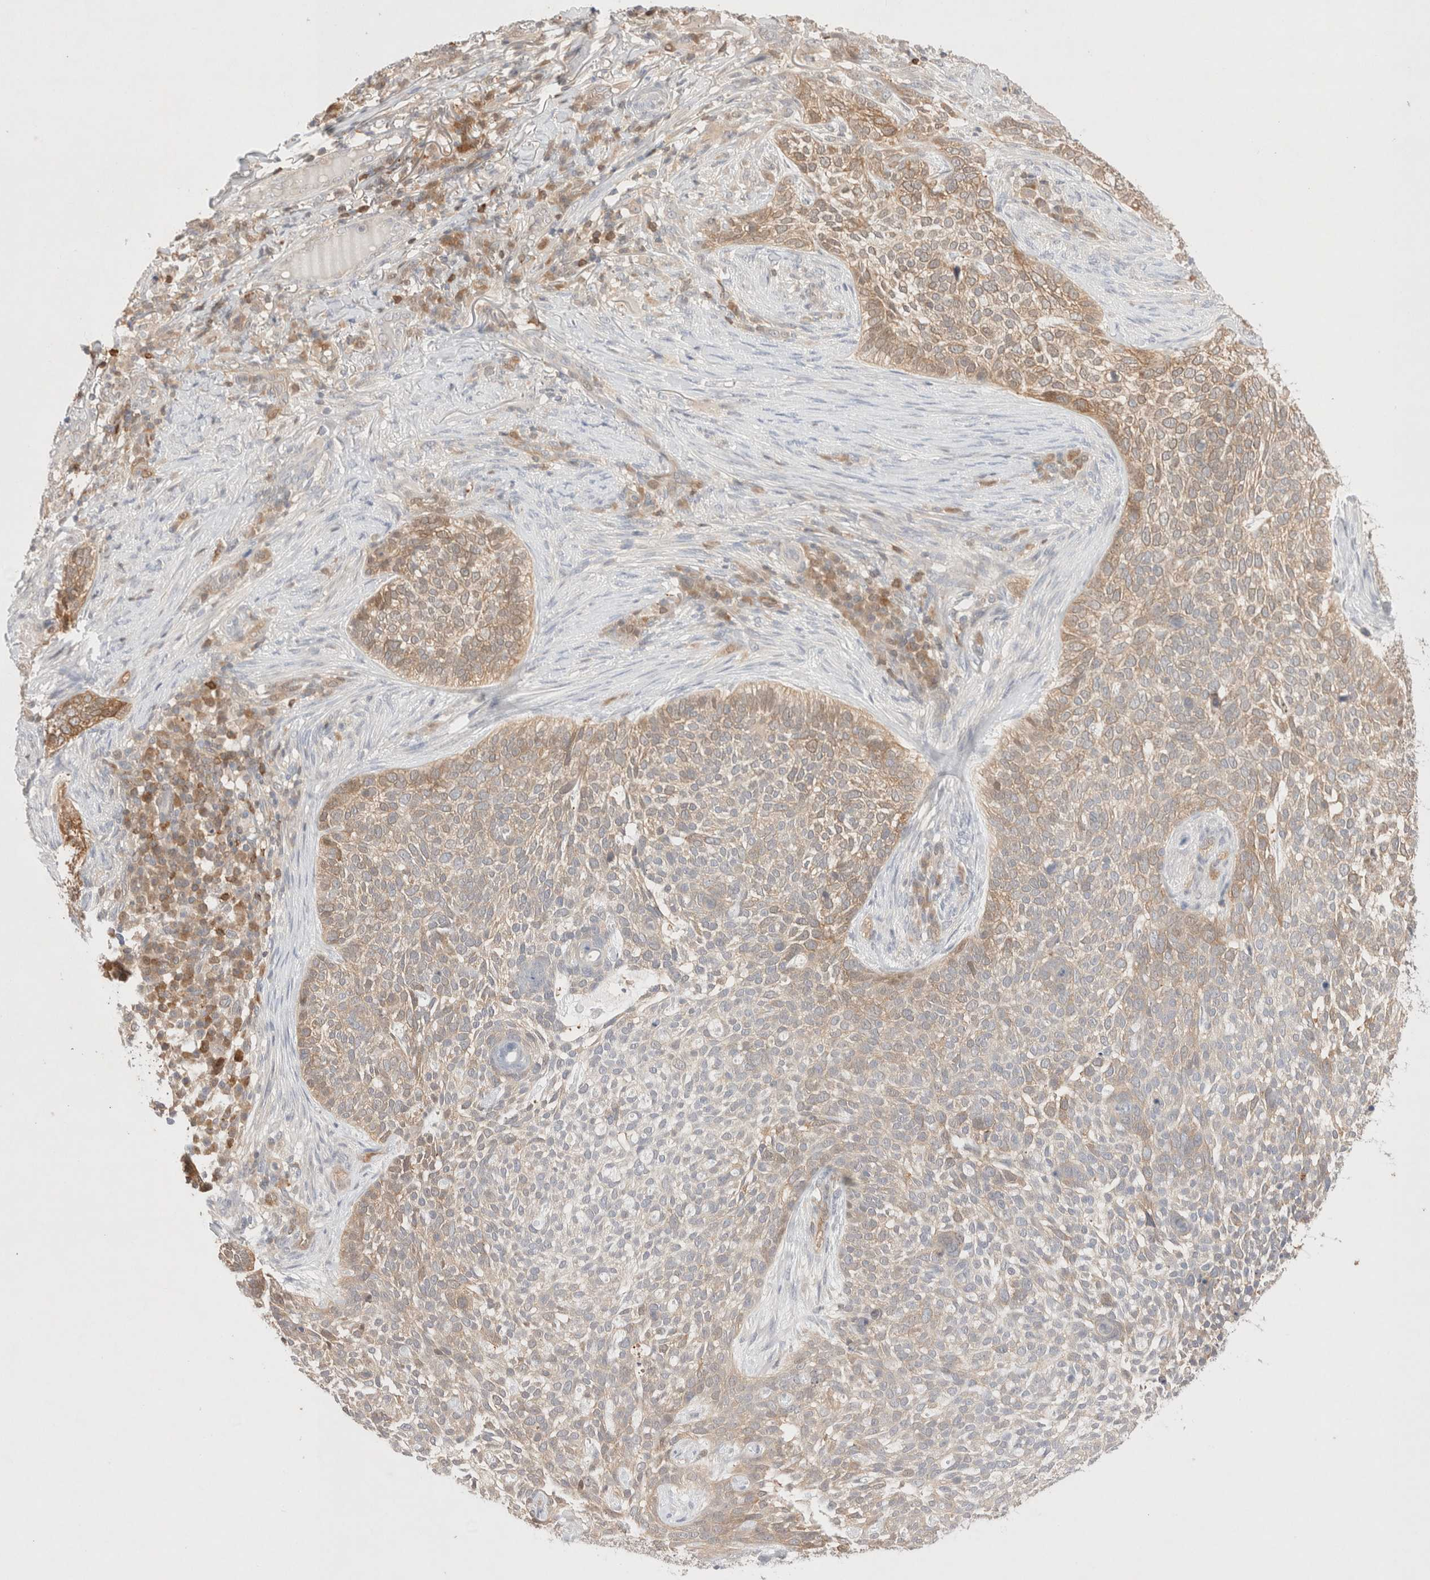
{"staining": {"intensity": "weak", "quantity": "<25%", "location": "cytoplasmic/membranous"}, "tissue": "skin cancer", "cell_type": "Tumor cells", "image_type": "cancer", "snomed": [{"axis": "morphology", "description": "Basal cell carcinoma"}, {"axis": "topography", "description": "Skin"}], "caption": "Immunohistochemical staining of skin basal cell carcinoma reveals no significant positivity in tumor cells. The staining is performed using DAB (3,3'-diaminobenzidine) brown chromogen with nuclei counter-stained in using hematoxylin.", "gene": "STARD10", "patient": {"sex": "female", "age": 64}}